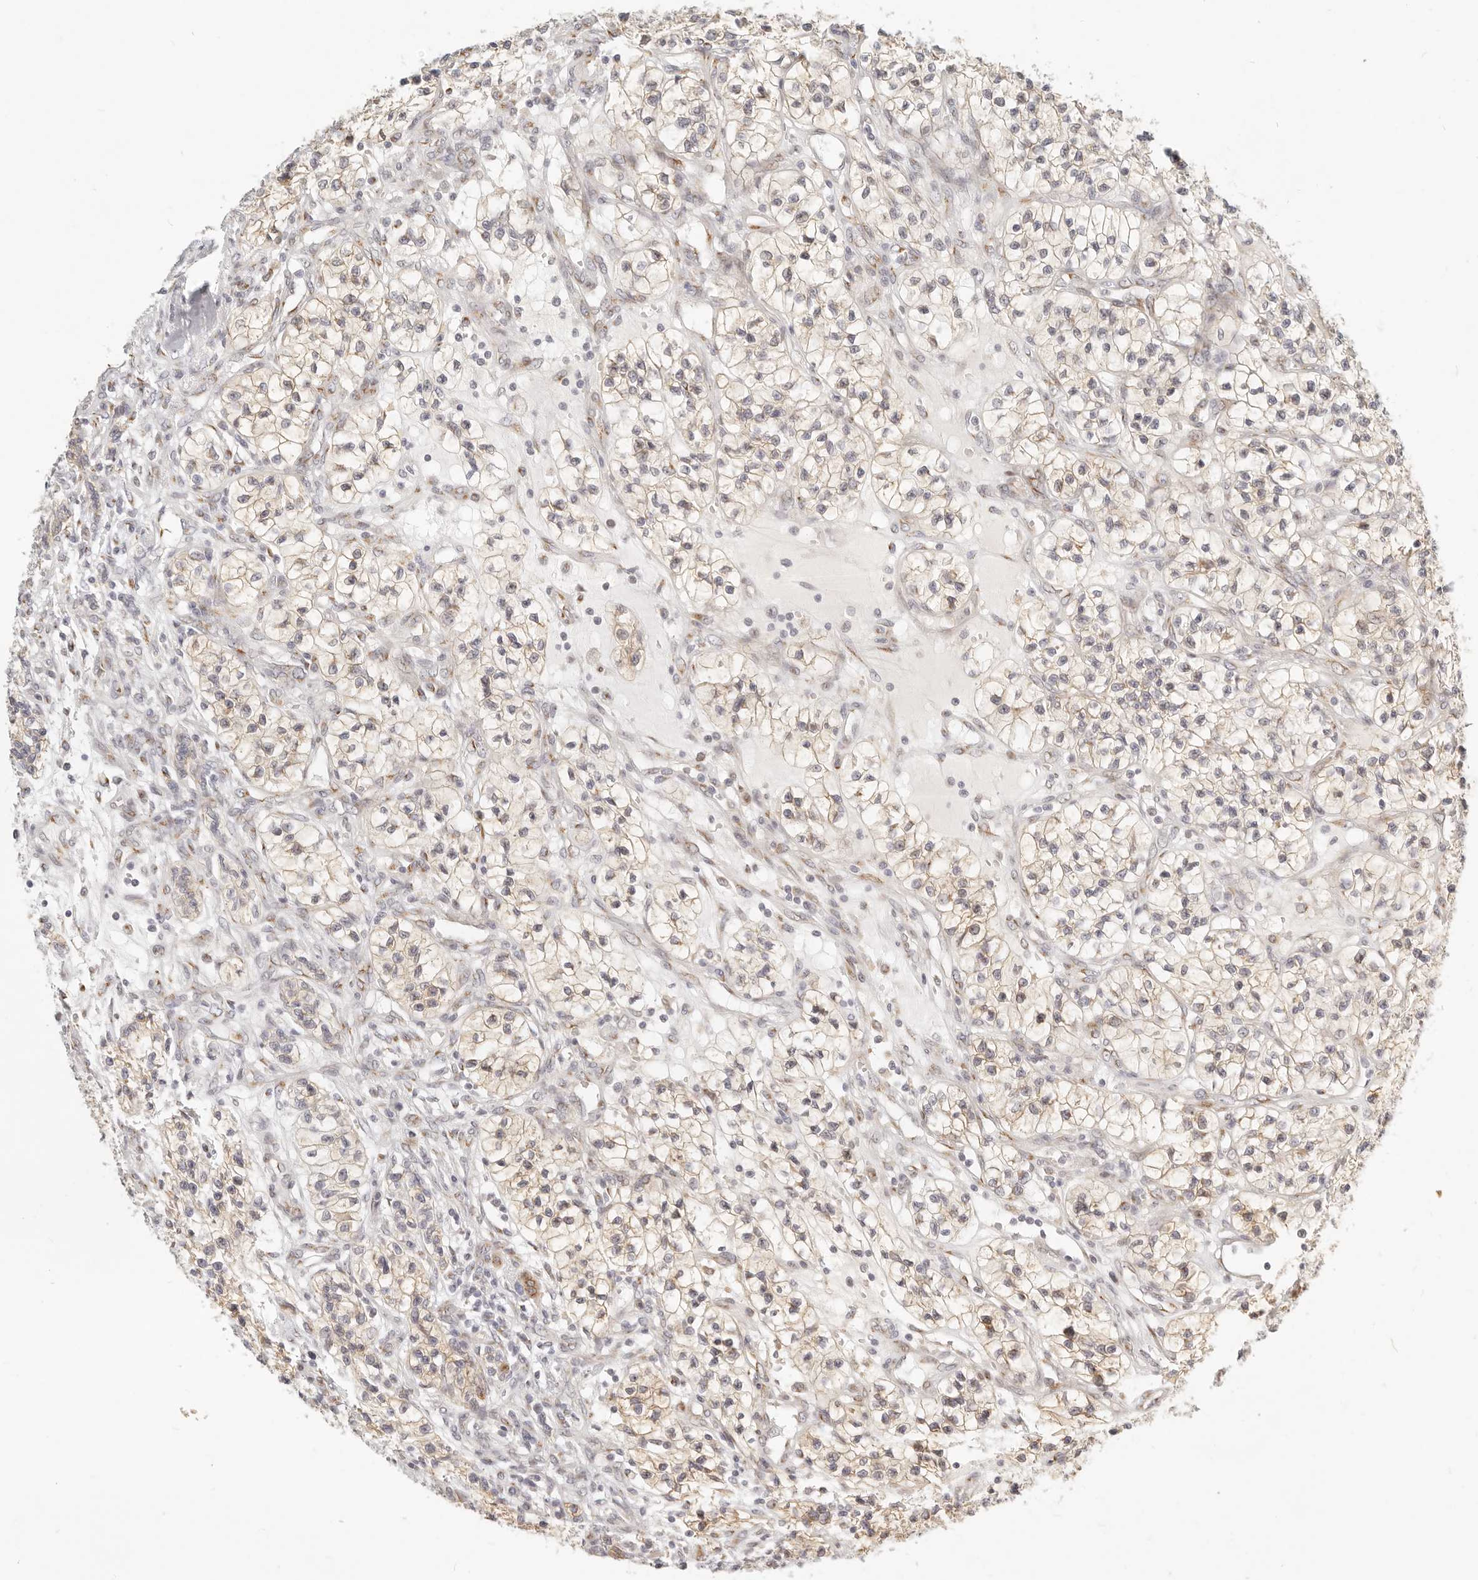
{"staining": {"intensity": "weak", "quantity": ">75%", "location": "cytoplasmic/membranous"}, "tissue": "renal cancer", "cell_type": "Tumor cells", "image_type": "cancer", "snomed": [{"axis": "morphology", "description": "Adenocarcinoma, NOS"}, {"axis": "topography", "description": "Kidney"}], "caption": "Protein positivity by immunohistochemistry (IHC) shows weak cytoplasmic/membranous positivity in about >75% of tumor cells in renal cancer. The staining was performed using DAB to visualize the protein expression in brown, while the nuclei were stained in blue with hematoxylin (Magnification: 20x).", "gene": "FAM20B", "patient": {"sex": "female", "age": 57}}